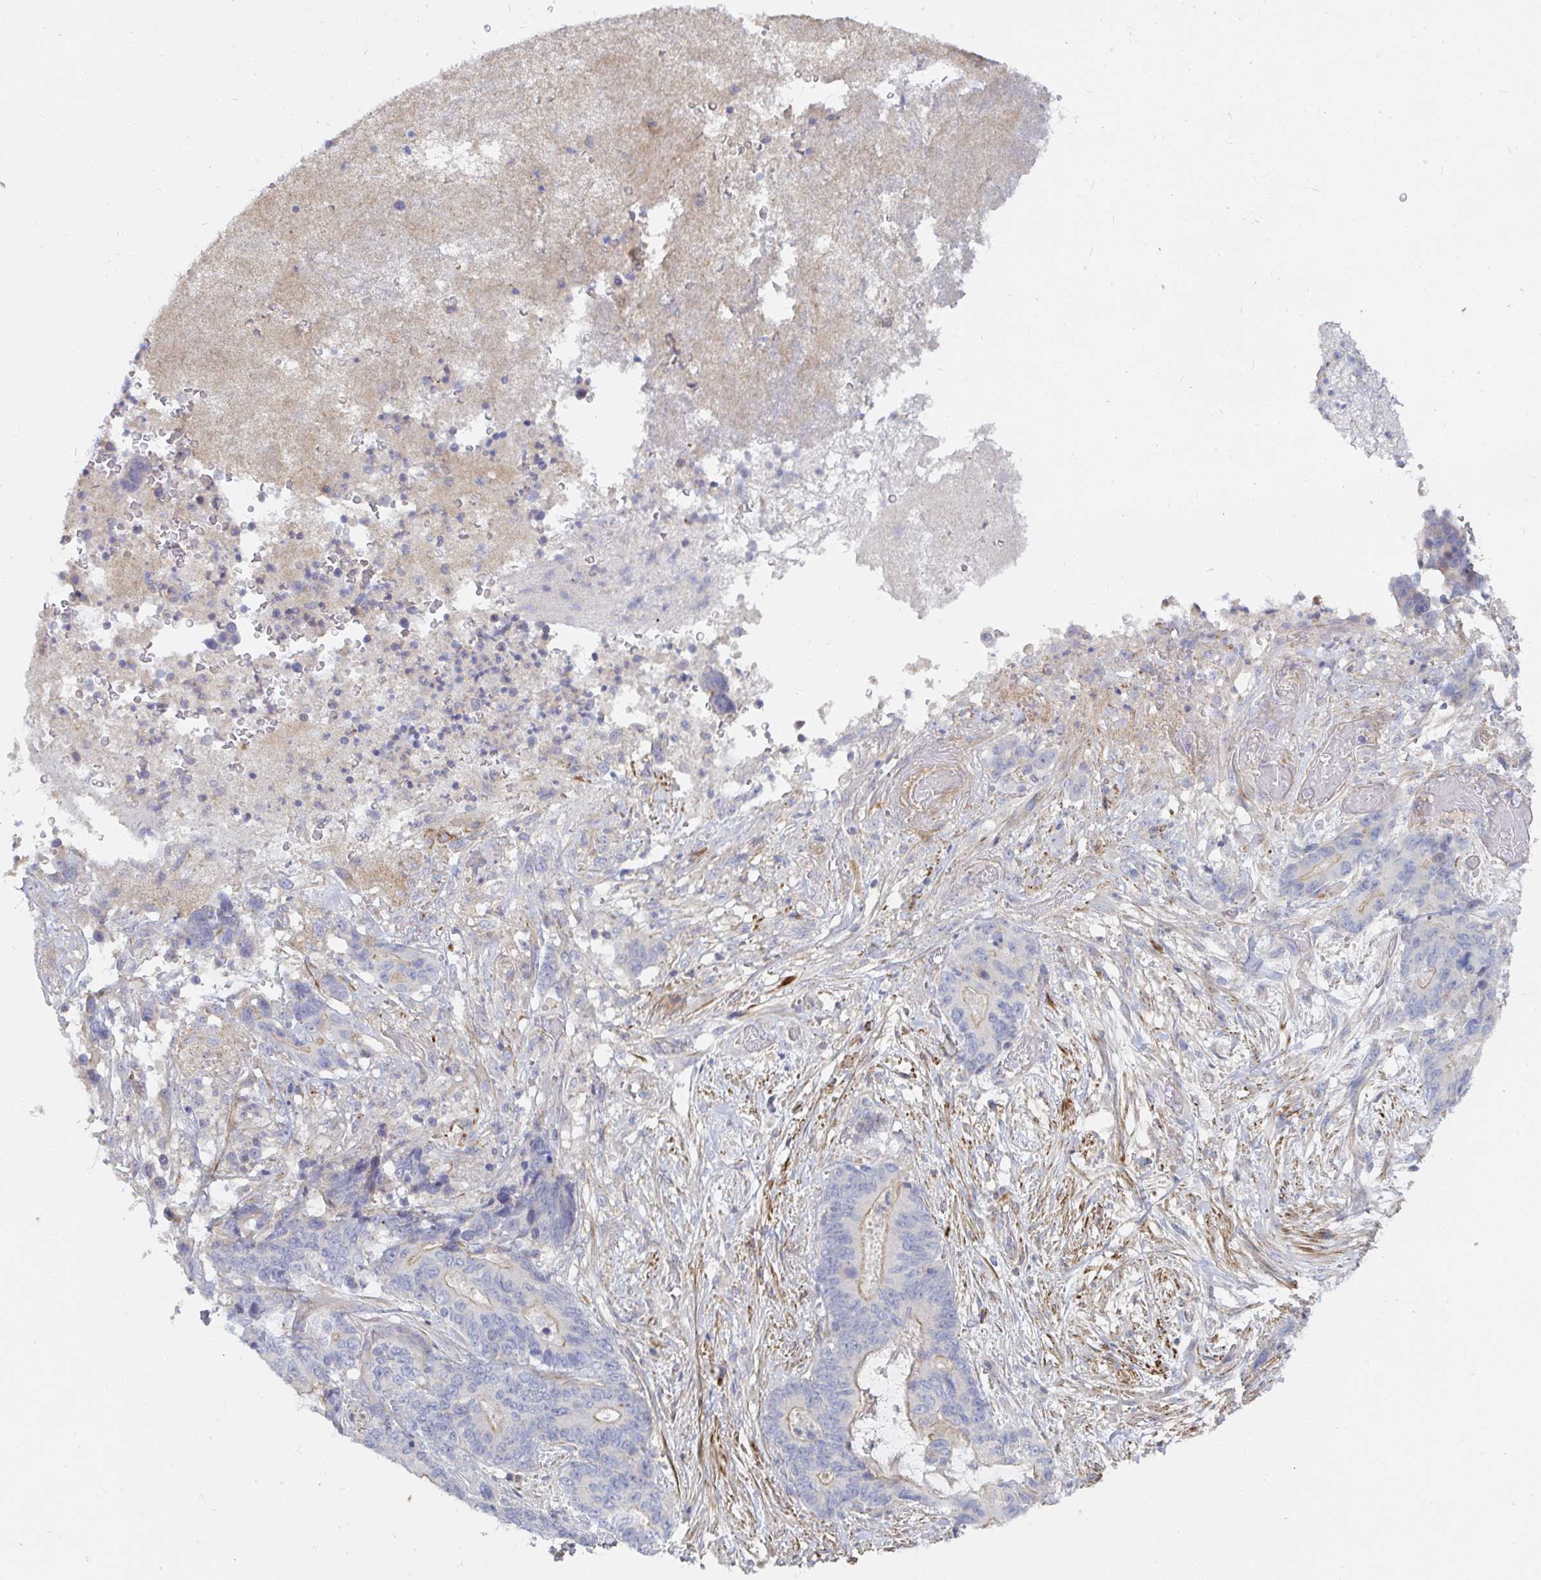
{"staining": {"intensity": "weak", "quantity": "<25%", "location": "cytoplasmic/membranous"}, "tissue": "stomach cancer", "cell_type": "Tumor cells", "image_type": "cancer", "snomed": [{"axis": "morphology", "description": "Normal tissue, NOS"}, {"axis": "morphology", "description": "Adenocarcinoma, NOS"}, {"axis": "topography", "description": "Stomach"}], "caption": "IHC photomicrograph of neoplastic tissue: human adenocarcinoma (stomach) stained with DAB (3,3'-diaminobenzidine) reveals no significant protein staining in tumor cells.", "gene": "SSH2", "patient": {"sex": "female", "age": 64}}